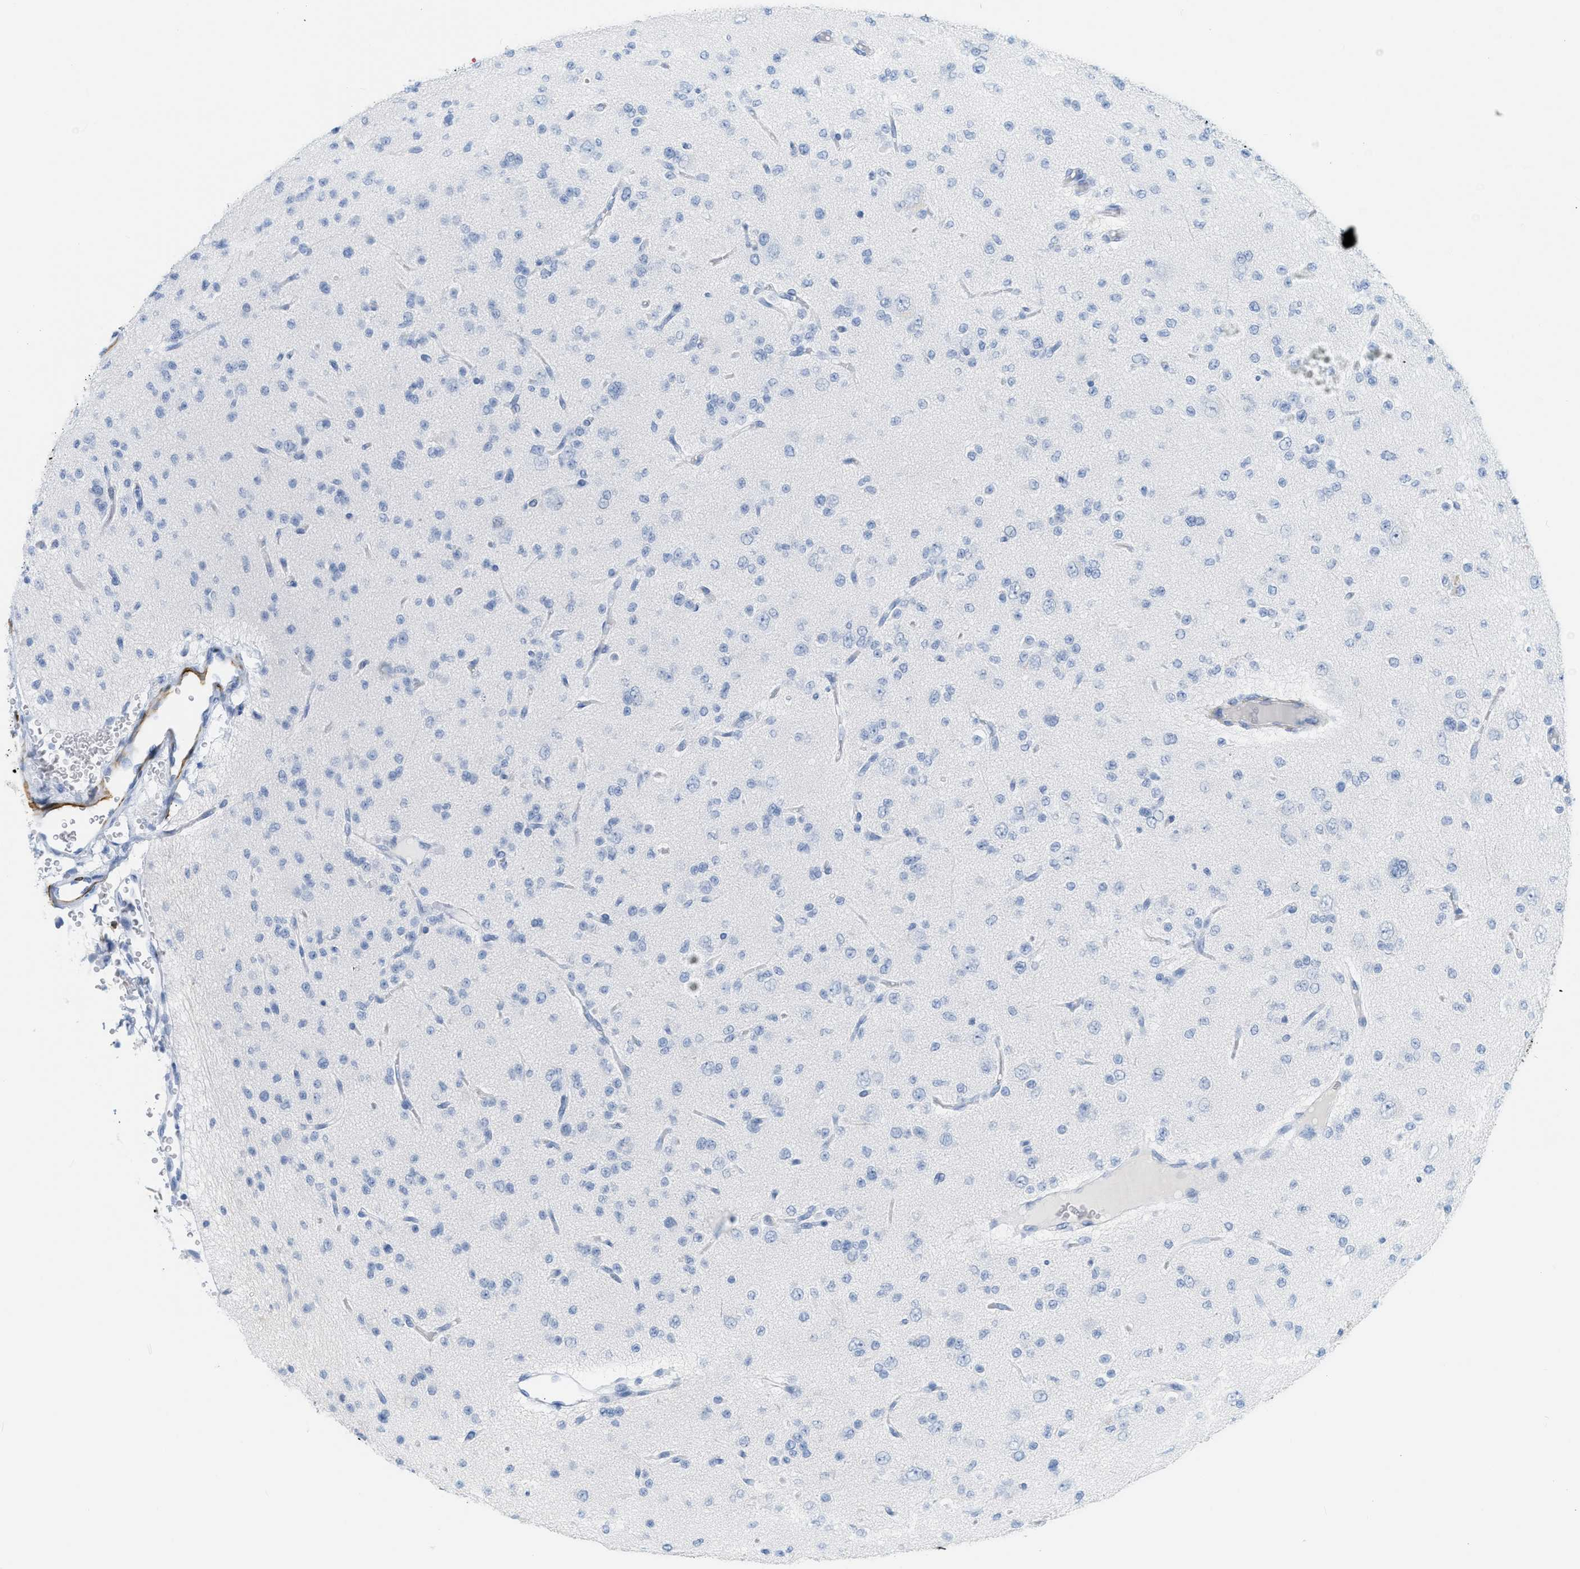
{"staining": {"intensity": "negative", "quantity": "none", "location": "none"}, "tissue": "glioma", "cell_type": "Tumor cells", "image_type": "cancer", "snomed": [{"axis": "morphology", "description": "Glioma, malignant, Low grade"}, {"axis": "topography", "description": "Brain"}], "caption": "Immunohistochemical staining of human low-grade glioma (malignant) reveals no significant positivity in tumor cells.", "gene": "DES", "patient": {"sex": "male", "age": 38}}